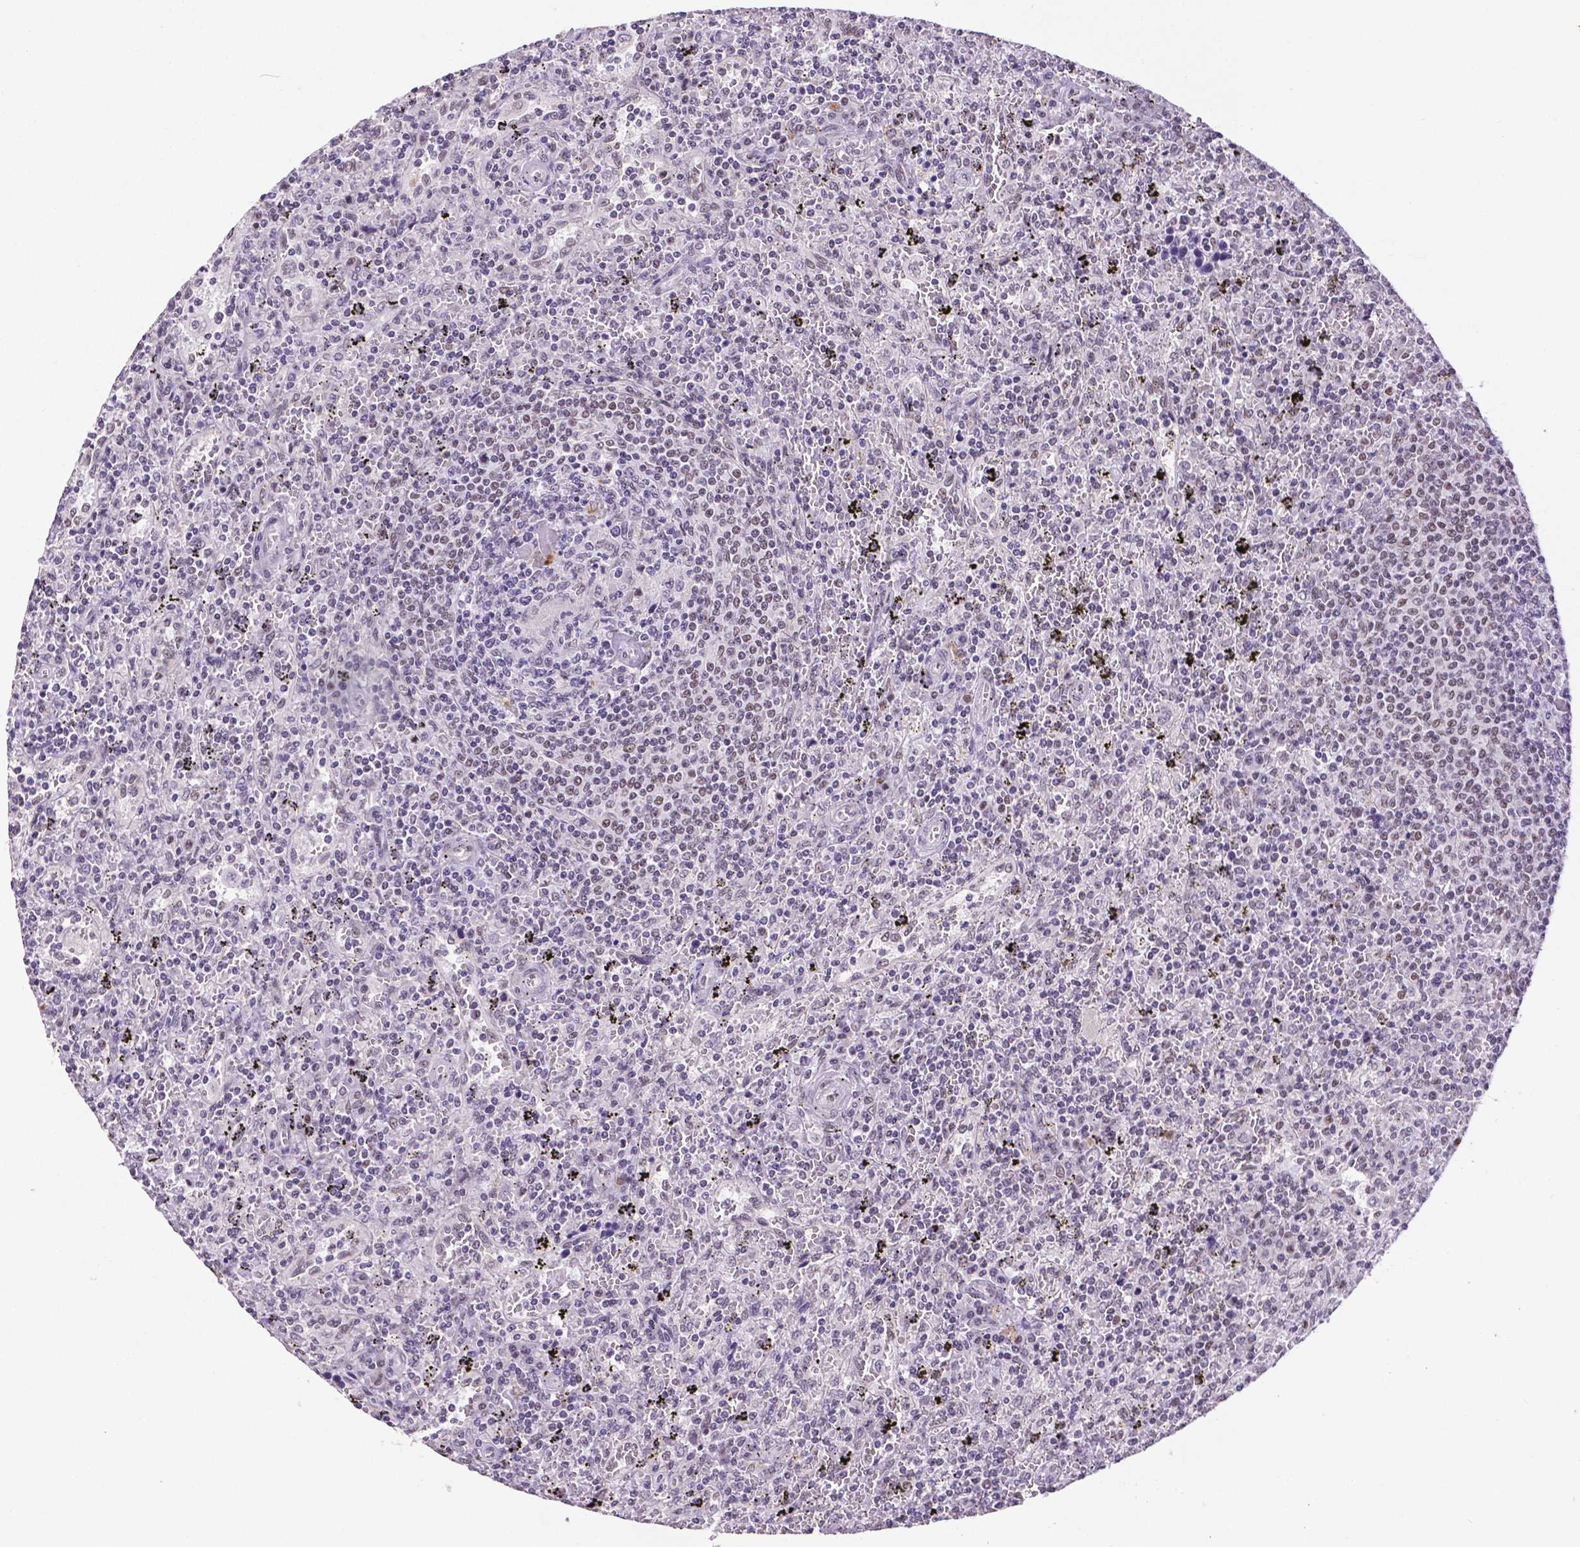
{"staining": {"intensity": "negative", "quantity": "none", "location": "none"}, "tissue": "lymphoma", "cell_type": "Tumor cells", "image_type": "cancer", "snomed": [{"axis": "morphology", "description": "Malignant lymphoma, non-Hodgkin's type, Low grade"}, {"axis": "topography", "description": "Spleen"}], "caption": "This is an IHC histopathology image of human lymphoma. There is no expression in tumor cells.", "gene": "ATRX", "patient": {"sex": "male", "age": 62}}